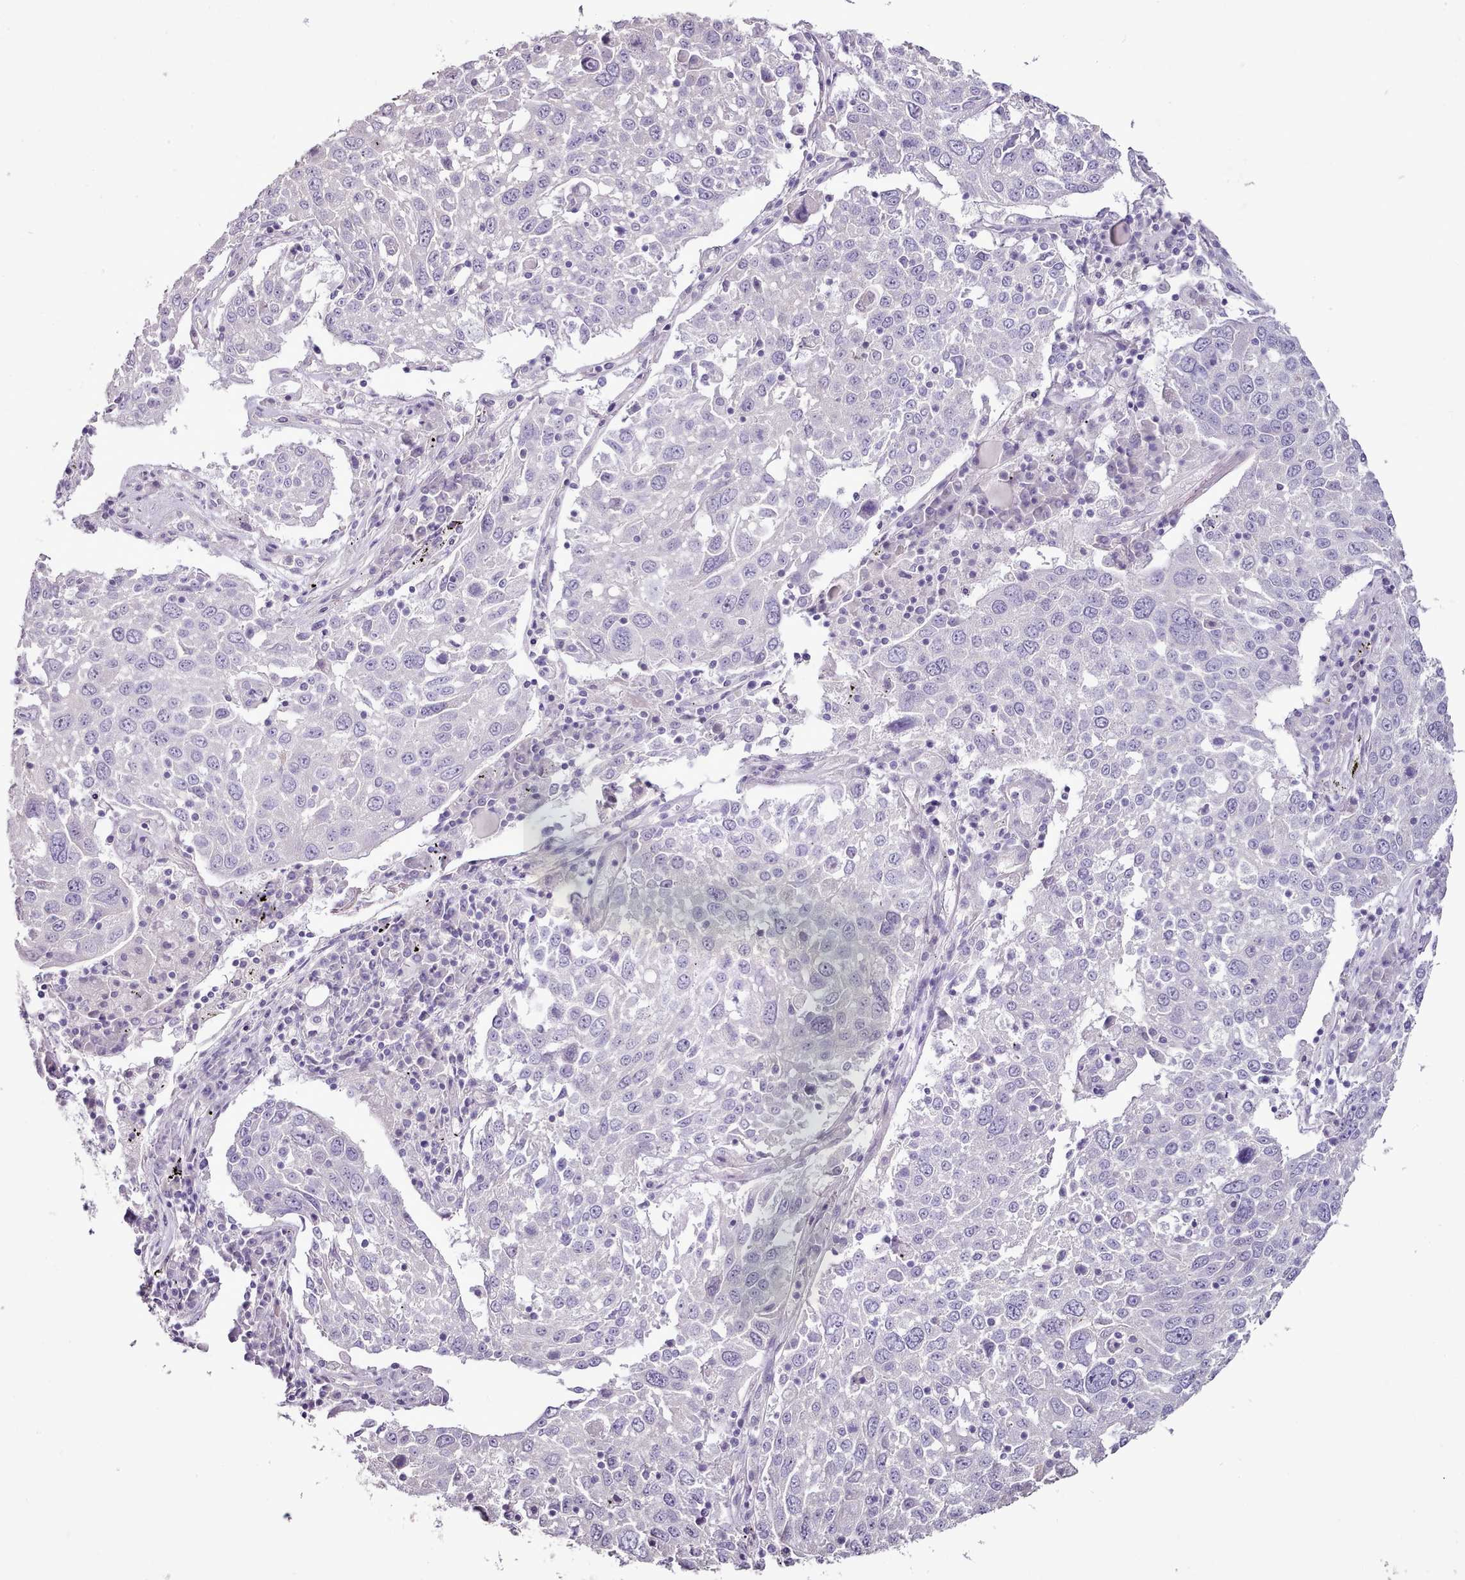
{"staining": {"intensity": "negative", "quantity": "none", "location": "none"}, "tissue": "lung cancer", "cell_type": "Tumor cells", "image_type": "cancer", "snomed": [{"axis": "morphology", "description": "Squamous cell carcinoma, NOS"}, {"axis": "topography", "description": "Lung"}], "caption": "Lung cancer was stained to show a protein in brown. There is no significant positivity in tumor cells.", "gene": "BLOC1S2", "patient": {"sex": "male", "age": 65}}